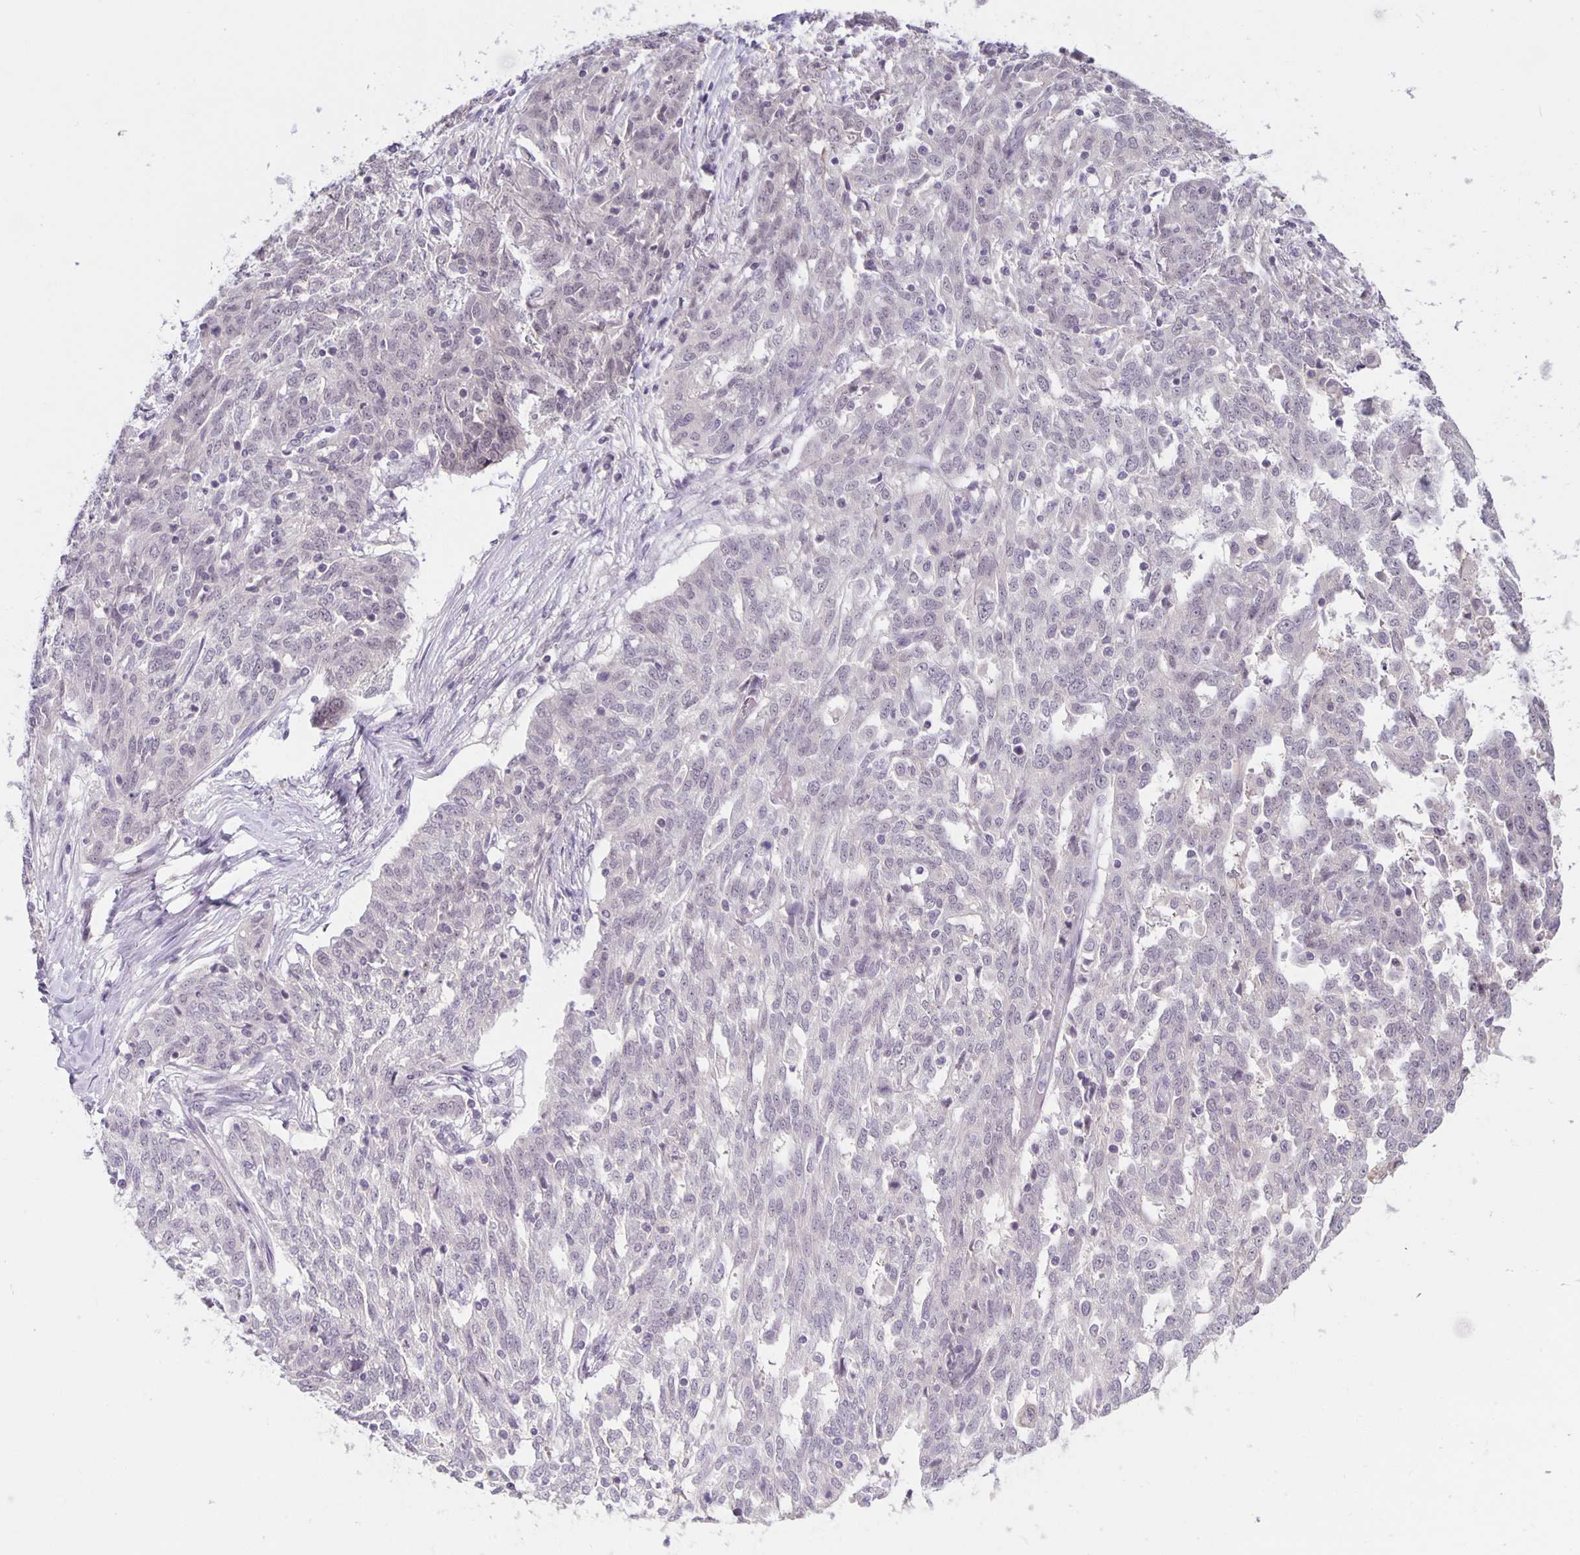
{"staining": {"intensity": "negative", "quantity": "none", "location": "none"}, "tissue": "ovarian cancer", "cell_type": "Tumor cells", "image_type": "cancer", "snomed": [{"axis": "morphology", "description": "Cystadenocarcinoma, serous, NOS"}, {"axis": "topography", "description": "Ovary"}], "caption": "Tumor cells show no significant positivity in ovarian serous cystadenocarcinoma. Nuclei are stained in blue.", "gene": "ARVCF", "patient": {"sex": "female", "age": 67}}